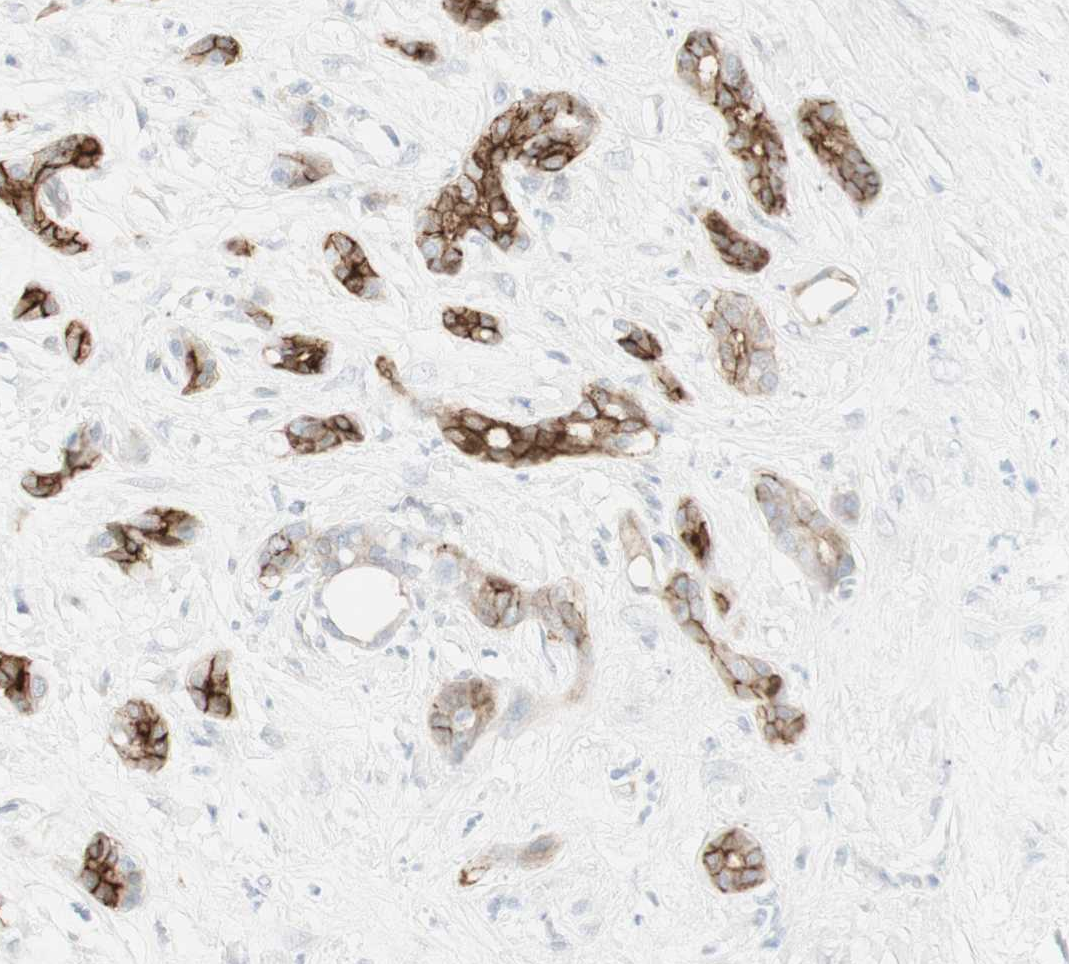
{"staining": {"intensity": "strong", "quantity": "25%-75%", "location": "cytoplasmic/membranous"}, "tissue": "pancreatic cancer", "cell_type": "Tumor cells", "image_type": "cancer", "snomed": [{"axis": "morphology", "description": "Adenocarcinoma, NOS"}, {"axis": "topography", "description": "Pancreas"}], "caption": "Strong cytoplasmic/membranous protein expression is seen in approximately 25%-75% of tumor cells in adenocarcinoma (pancreatic).", "gene": "NDST4", "patient": {"sex": "male", "age": 41}}